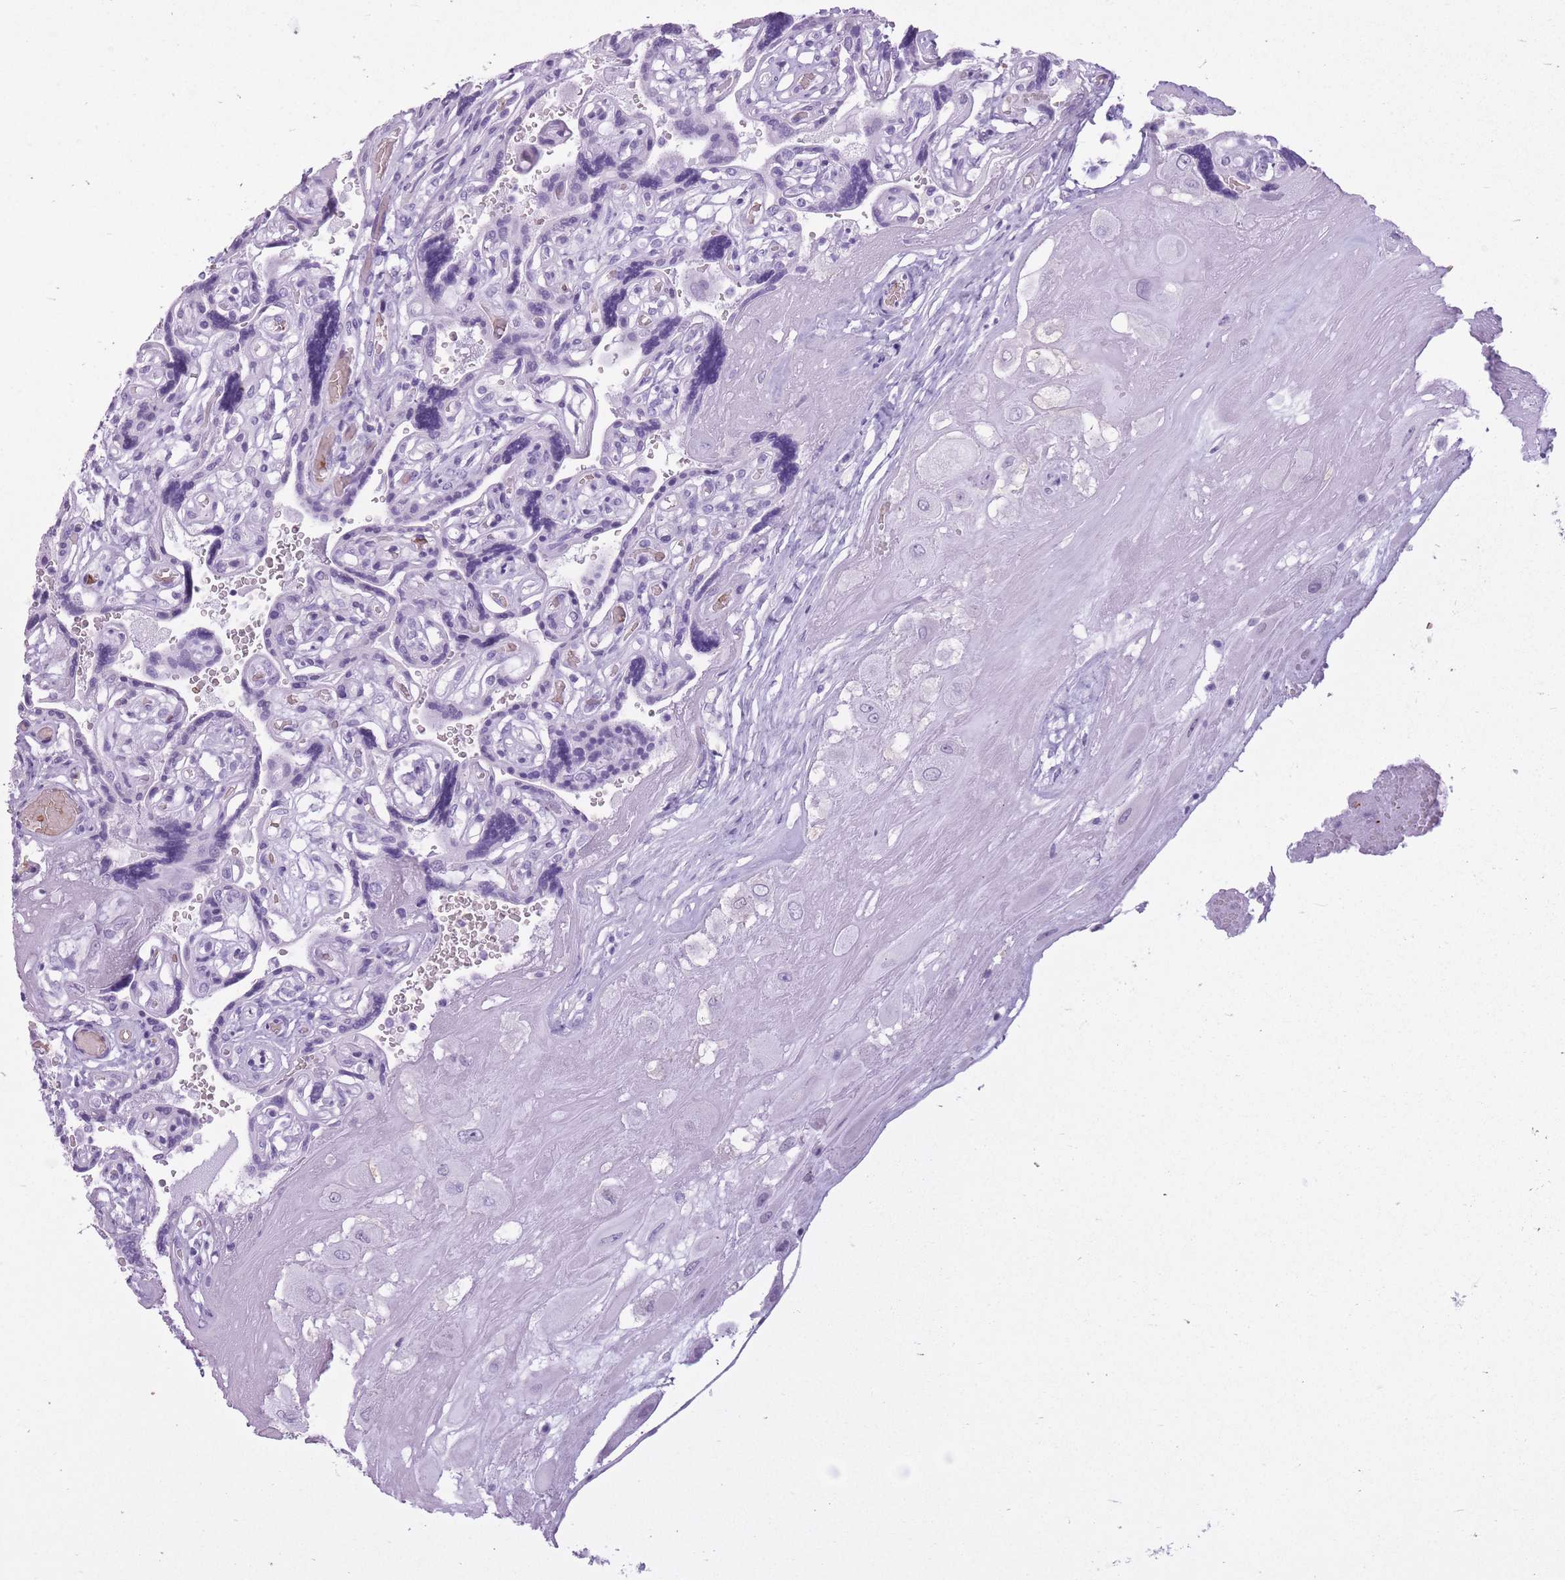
{"staining": {"intensity": "negative", "quantity": "none", "location": "none"}, "tissue": "placenta", "cell_type": "Decidual cells", "image_type": "normal", "snomed": [{"axis": "morphology", "description": "Normal tissue, NOS"}, {"axis": "topography", "description": "Placenta"}], "caption": "The image demonstrates no significant staining in decidual cells of placenta. Brightfield microscopy of immunohistochemistry (IHC) stained with DAB (3,3'-diaminobenzidine) (brown) and hematoxylin (blue), captured at high magnification.", "gene": "OR7C1", "patient": {"sex": "female", "age": 32}}